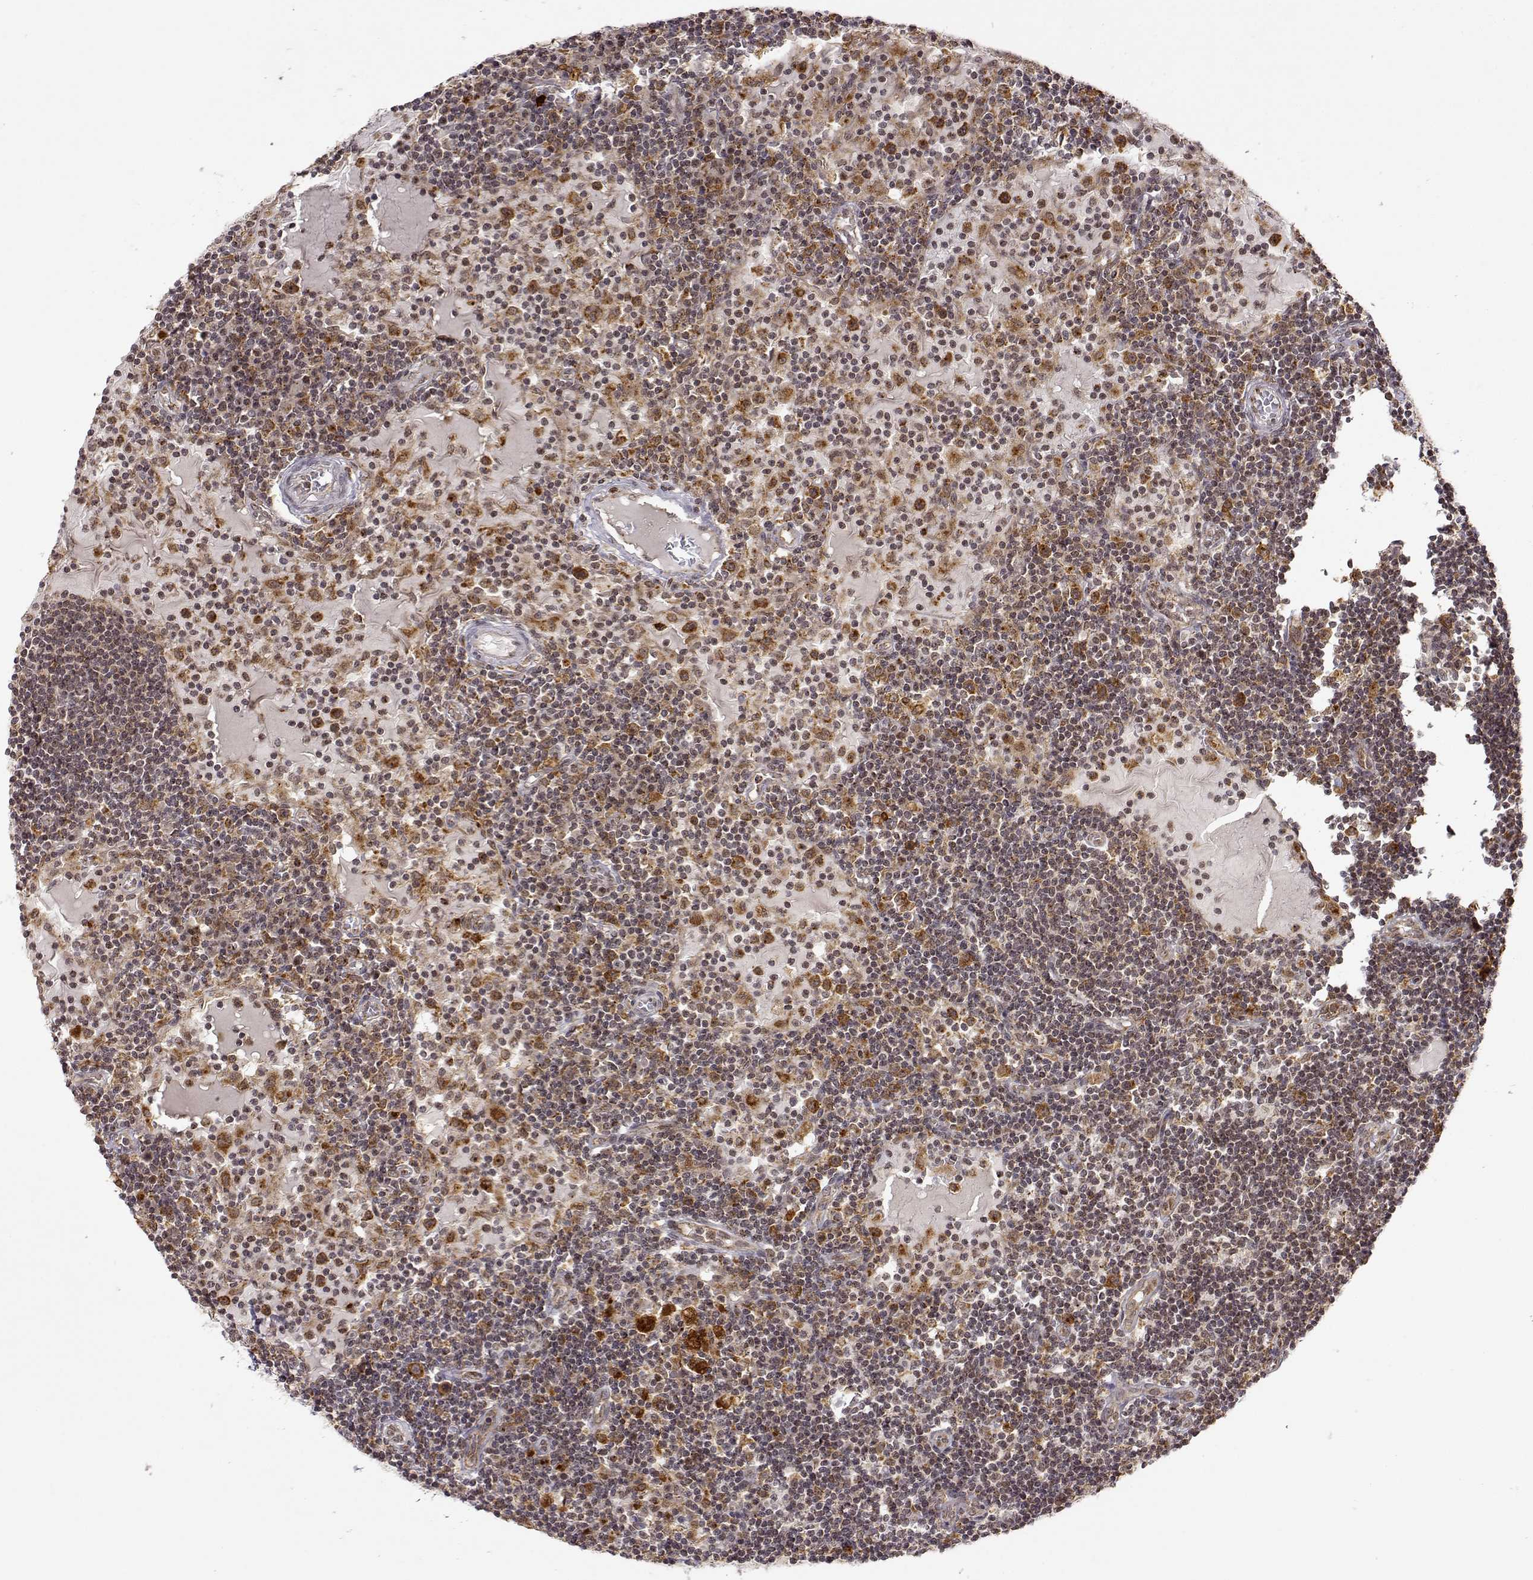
{"staining": {"intensity": "weak", "quantity": "<25%", "location": "cytoplasmic/membranous"}, "tissue": "lymph node", "cell_type": "Germinal center cells", "image_type": "normal", "snomed": [{"axis": "morphology", "description": "Normal tissue, NOS"}, {"axis": "topography", "description": "Lymph node"}], "caption": "Immunohistochemistry of benign lymph node displays no staining in germinal center cells. The staining was performed using DAB to visualize the protein expression in brown, while the nuclei were stained in blue with hematoxylin (Magnification: 20x).", "gene": "RNF13", "patient": {"sex": "female", "age": 72}}